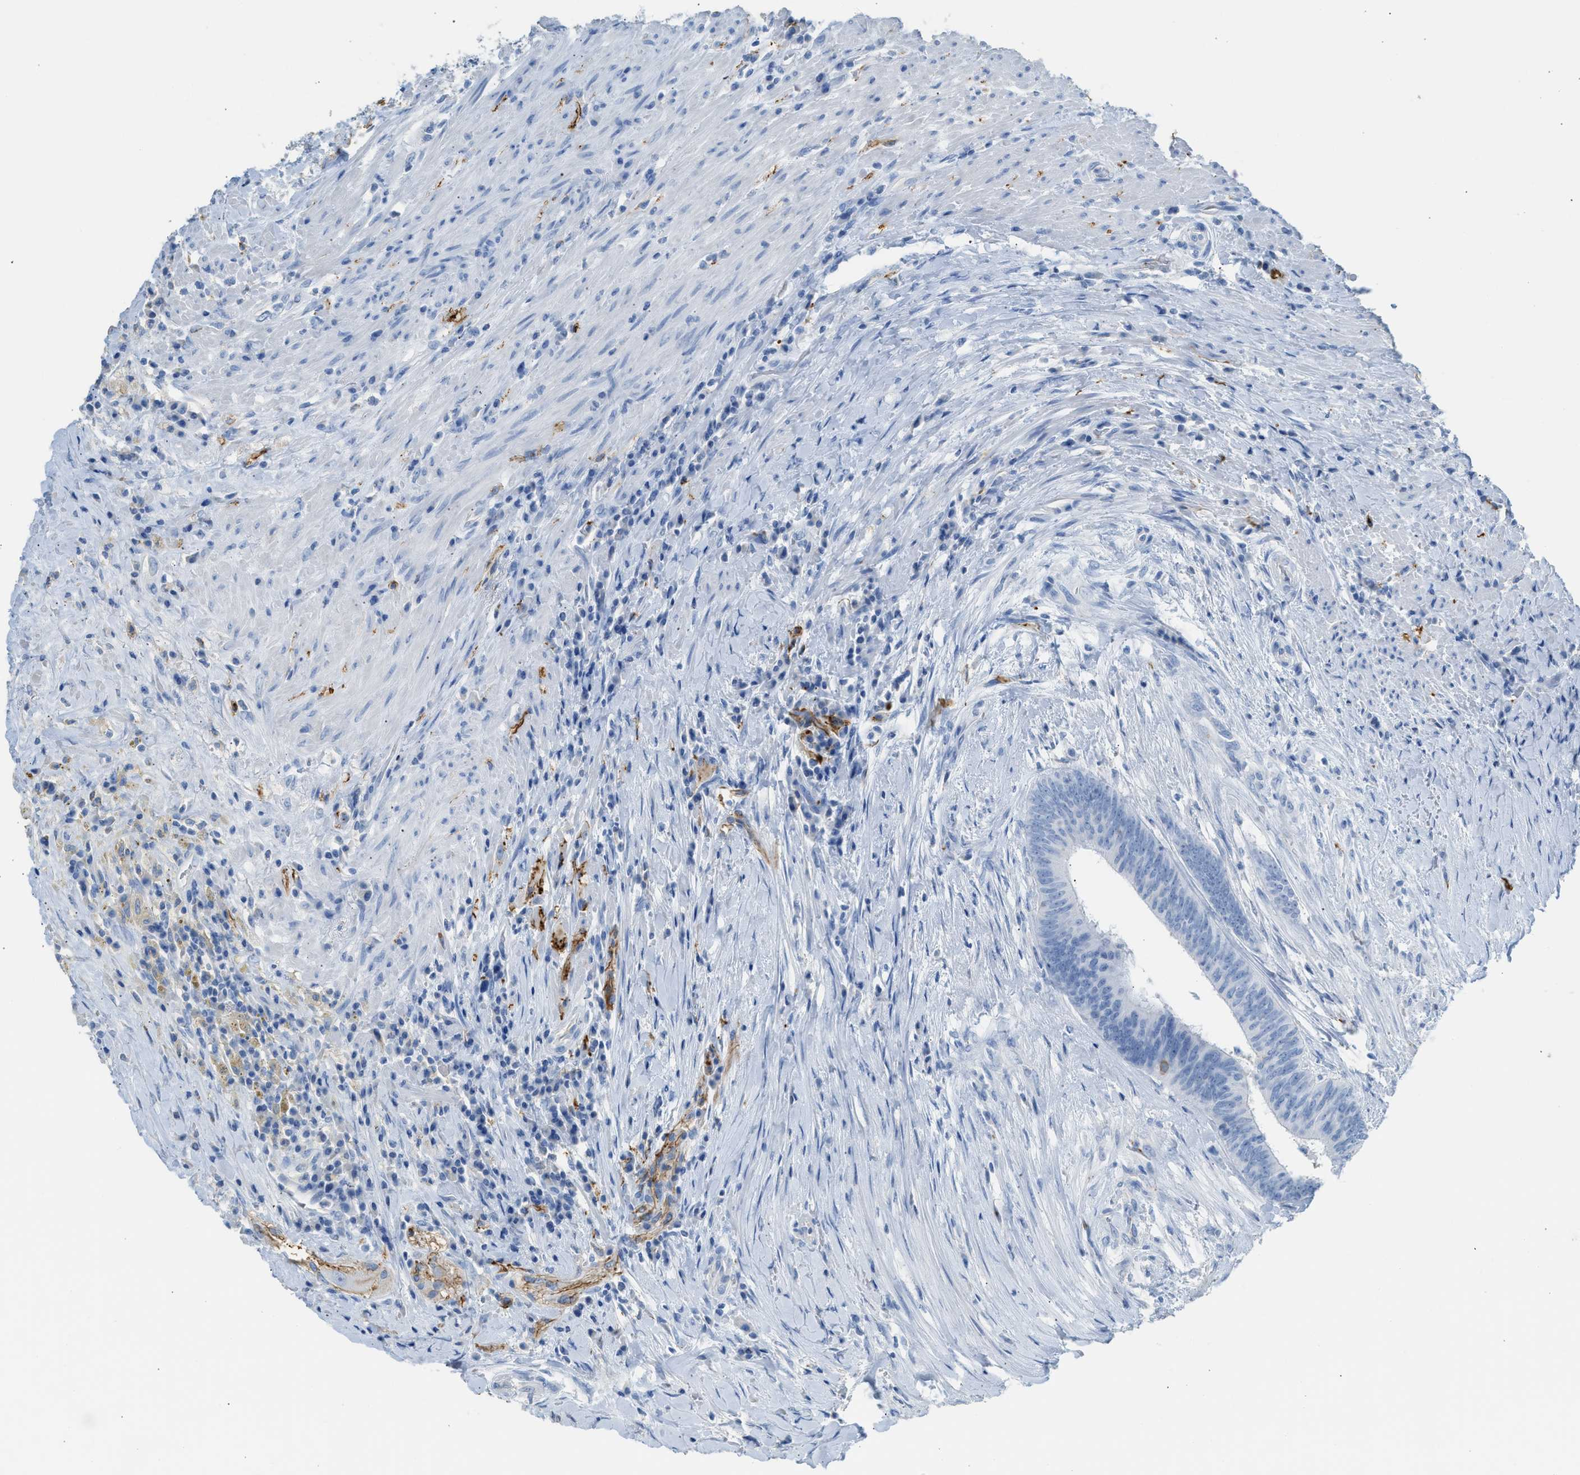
{"staining": {"intensity": "negative", "quantity": "none", "location": "none"}, "tissue": "colorectal cancer", "cell_type": "Tumor cells", "image_type": "cancer", "snomed": [{"axis": "morphology", "description": "Adenocarcinoma, NOS"}, {"axis": "topography", "description": "Rectum"}], "caption": "An immunohistochemistry (IHC) image of adenocarcinoma (colorectal) is shown. There is no staining in tumor cells of adenocarcinoma (colorectal).", "gene": "FAIM2", "patient": {"sex": "male", "age": 72}}